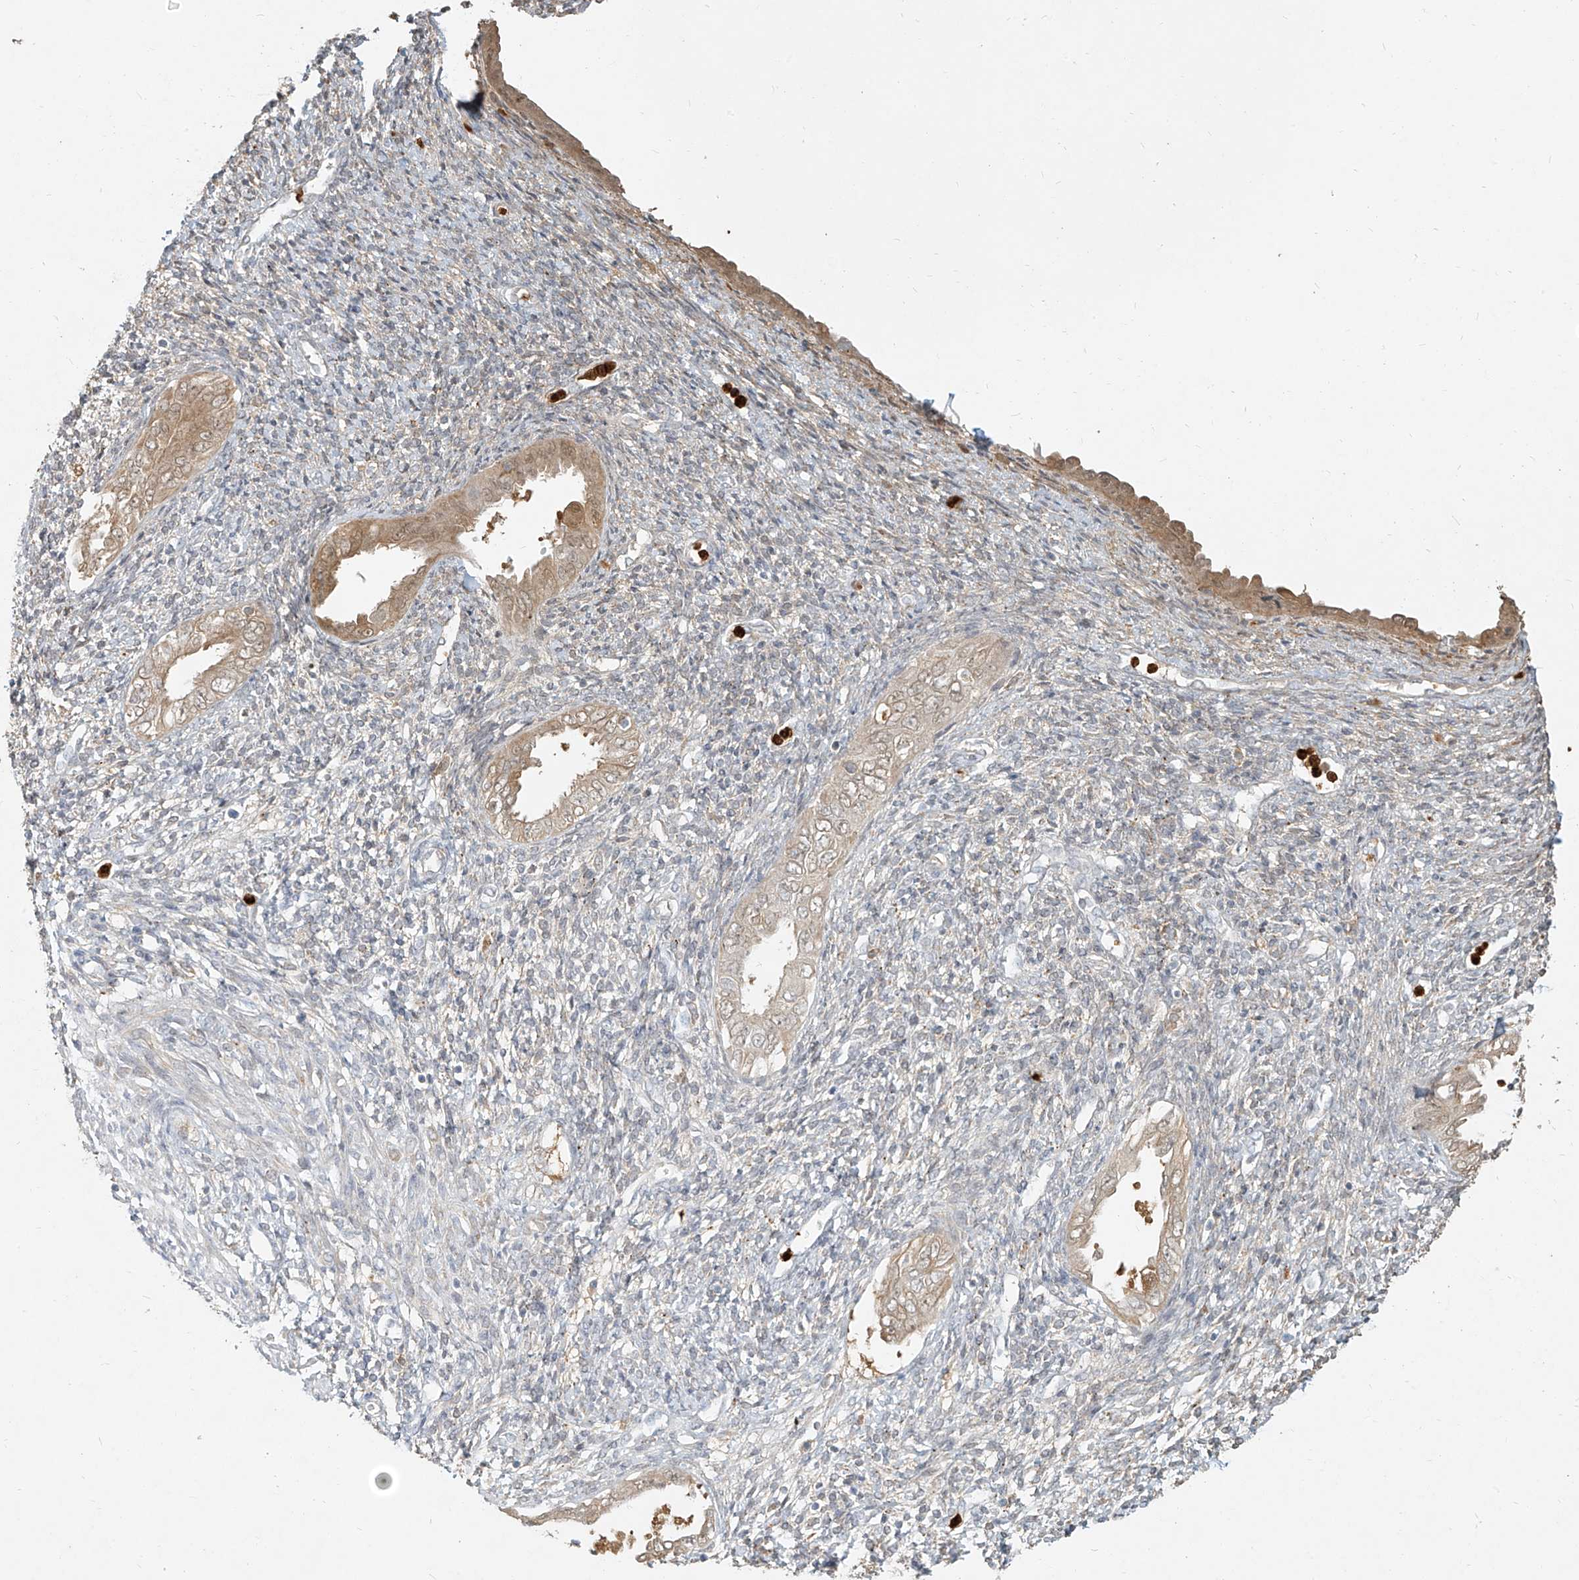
{"staining": {"intensity": "weak", "quantity": "<25%", "location": "cytoplasmic/membranous"}, "tissue": "endometrium", "cell_type": "Cells in endometrial stroma", "image_type": "normal", "snomed": [{"axis": "morphology", "description": "Normal tissue, NOS"}, {"axis": "topography", "description": "Endometrium"}], "caption": "This is a histopathology image of immunohistochemistry staining of normal endometrium, which shows no positivity in cells in endometrial stroma. (Stains: DAB immunohistochemistry with hematoxylin counter stain, Microscopy: brightfield microscopy at high magnification).", "gene": "PGD", "patient": {"sex": "female", "age": 66}}